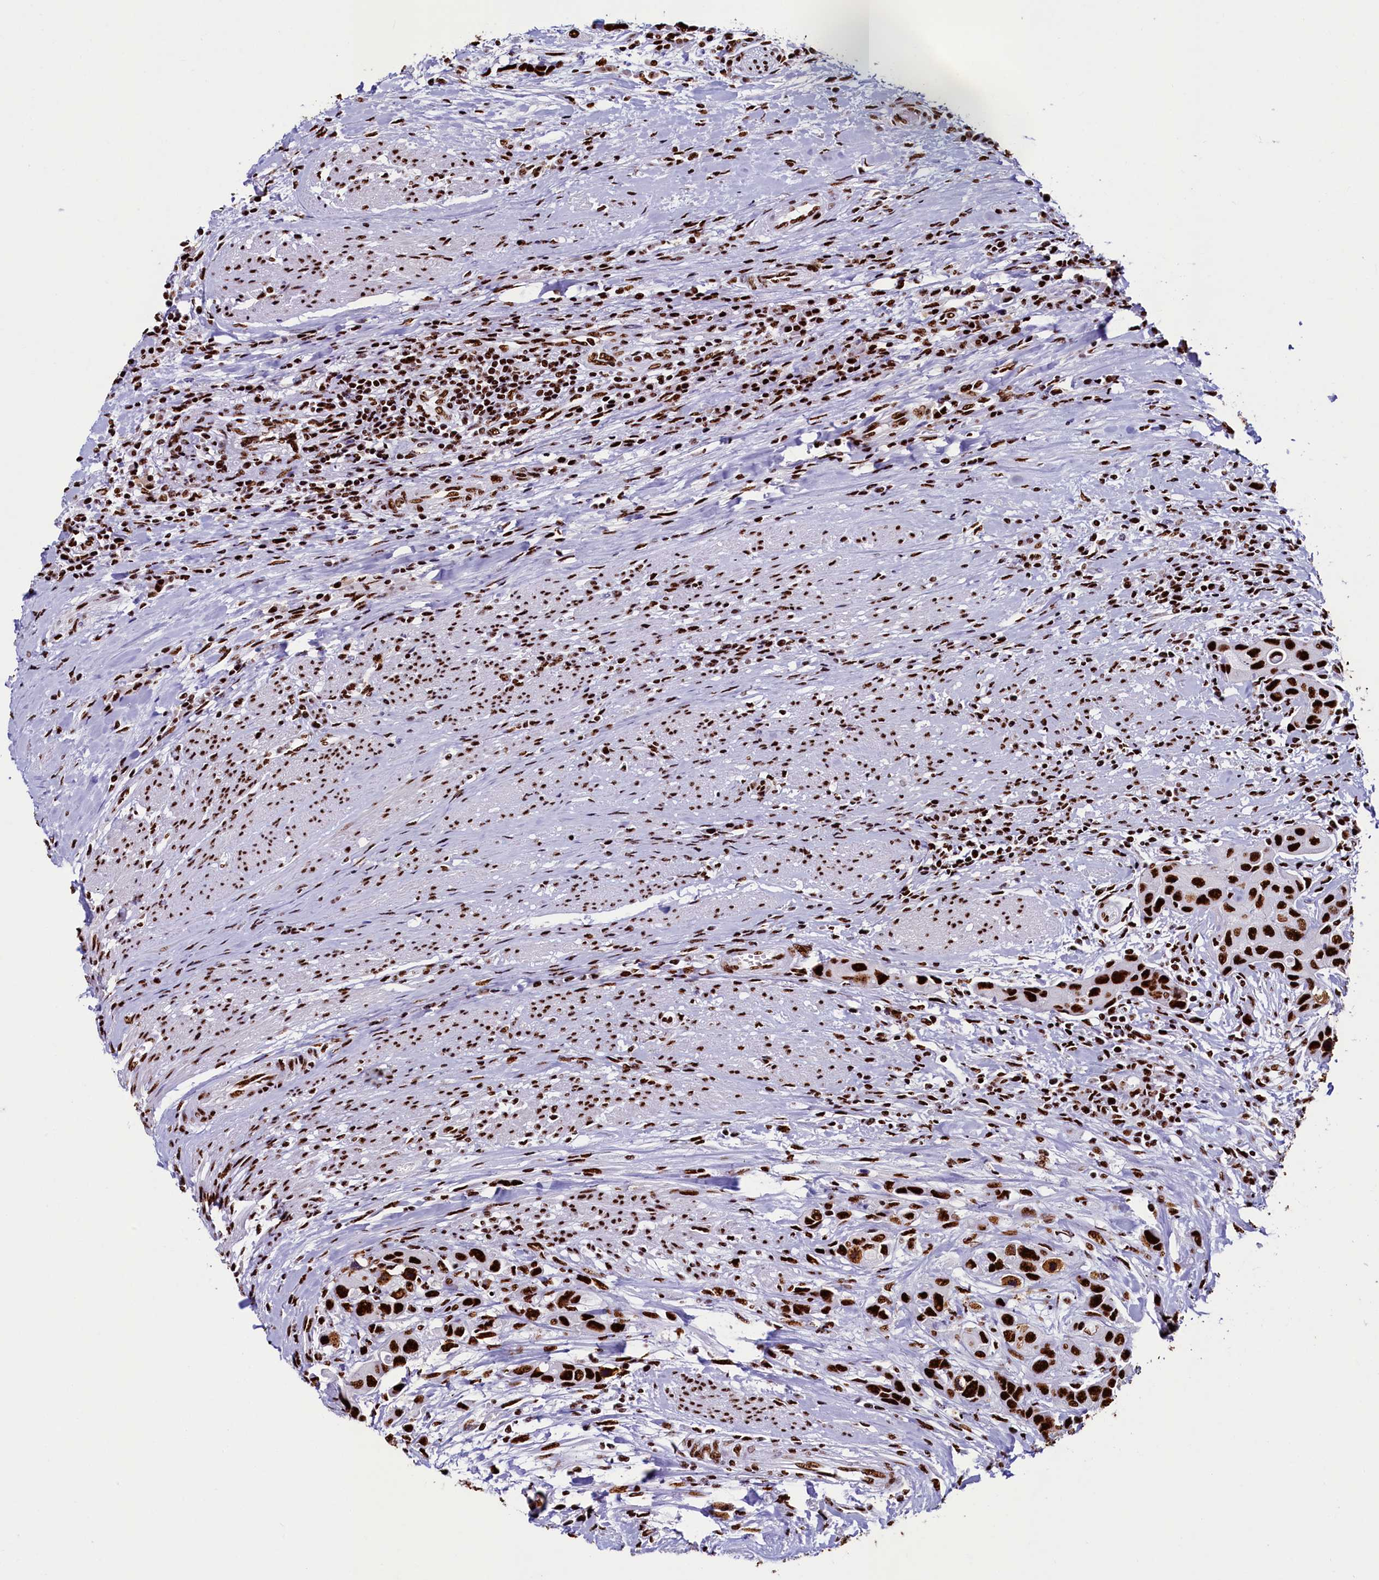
{"staining": {"intensity": "strong", "quantity": ">75%", "location": "nuclear"}, "tissue": "urothelial cancer", "cell_type": "Tumor cells", "image_type": "cancer", "snomed": [{"axis": "morphology", "description": "Normal tissue, NOS"}, {"axis": "morphology", "description": "Urothelial carcinoma, High grade"}, {"axis": "topography", "description": "Vascular tissue"}, {"axis": "topography", "description": "Urinary bladder"}], "caption": "A high-resolution photomicrograph shows IHC staining of high-grade urothelial carcinoma, which reveals strong nuclear positivity in about >75% of tumor cells. (brown staining indicates protein expression, while blue staining denotes nuclei).", "gene": "SRRM2", "patient": {"sex": "female", "age": 56}}